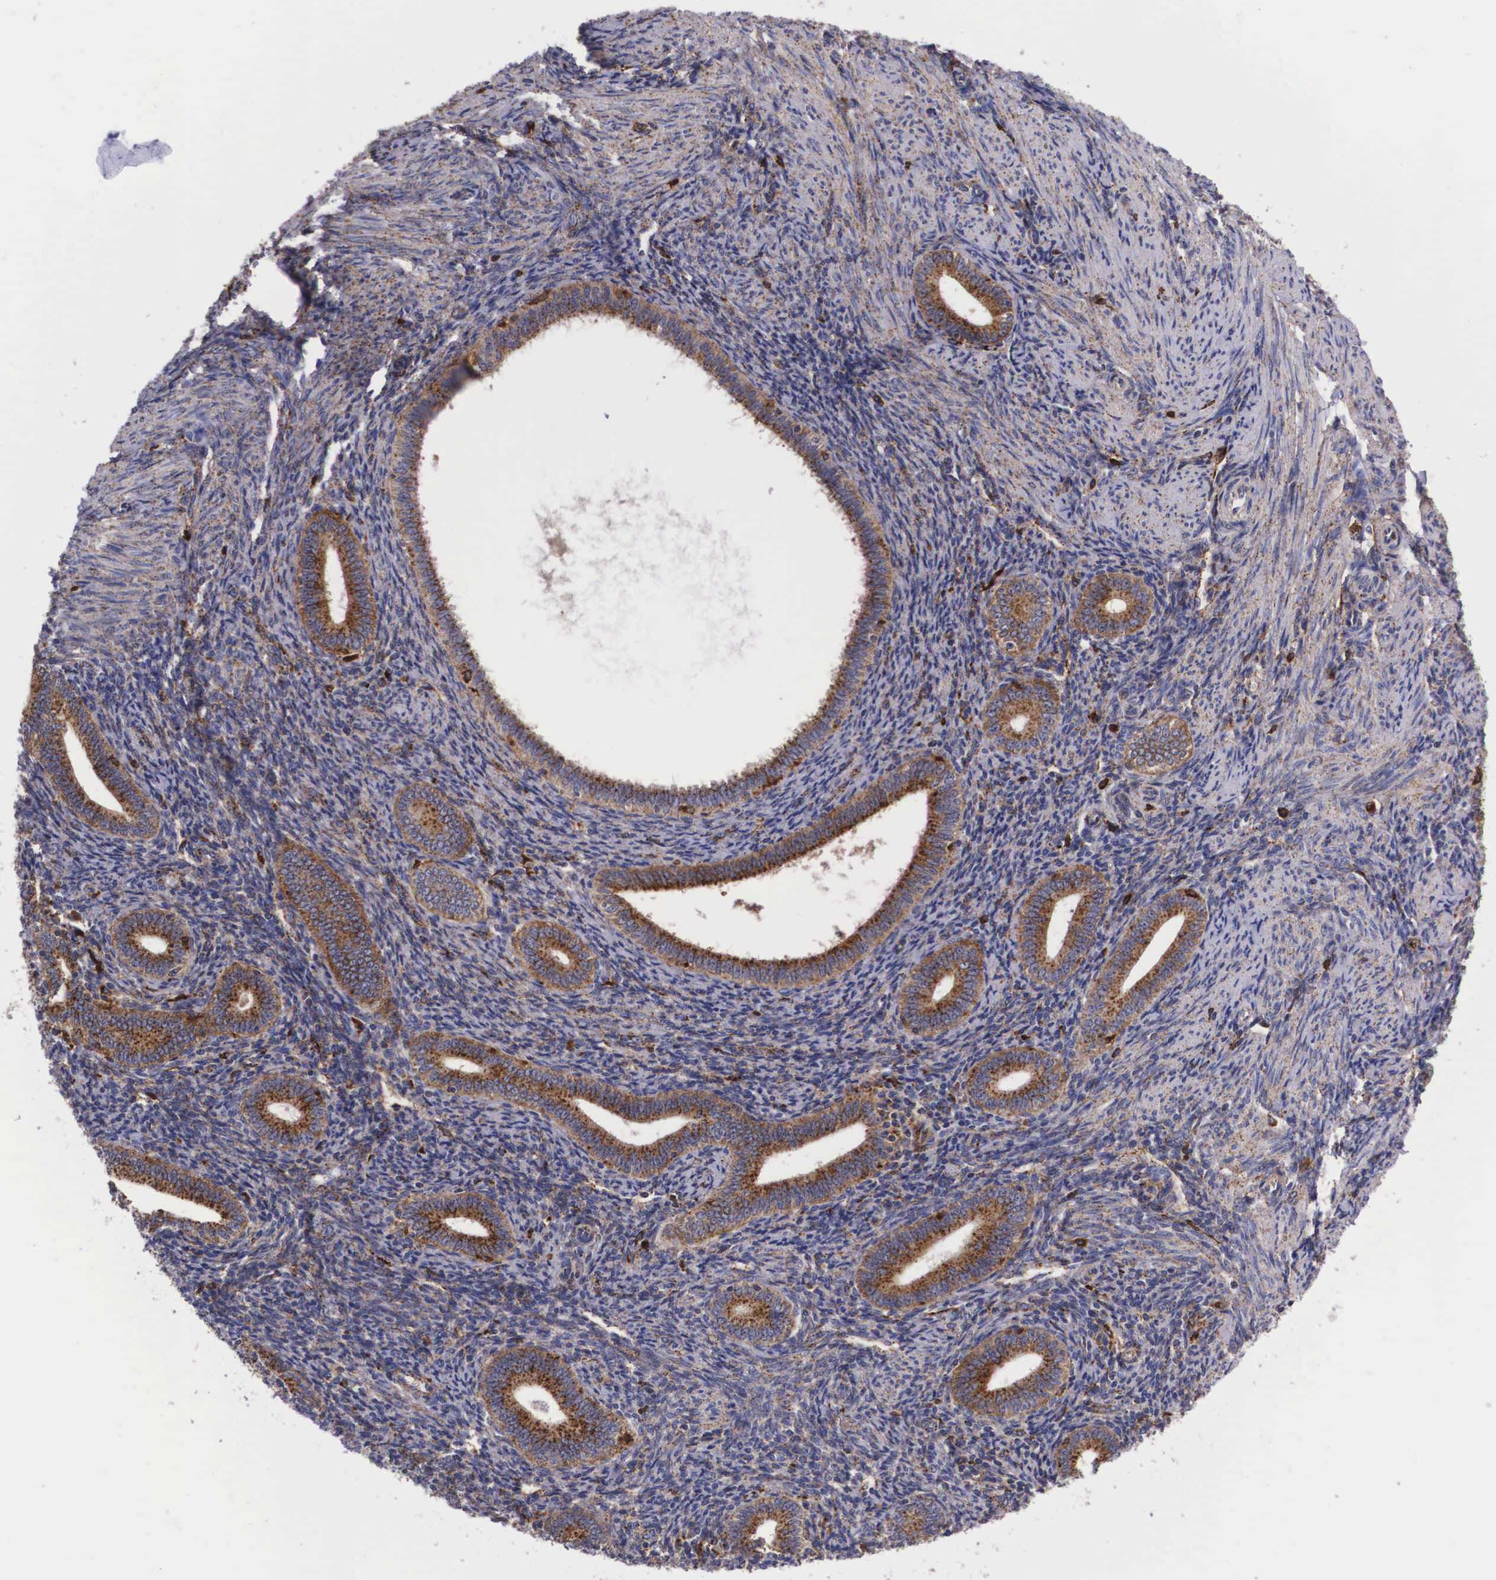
{"staining": {"intensity": "negative", "quantity": "none", "location": "none"}, "tissue": "endometrium", "cell_type": "Cells in endometrial stroma", "image_type": "normal", "snomed": [{"axis": "morphology", "description": "Normal tissue, NOS"}, {"axis": "topography", "description": "Endometrium"}], "caption": "There is no significant staining in cells in endometrial stroma of endometrium.", "gene": "NAGA", "patient": {"sex": "female", "age": 35}}